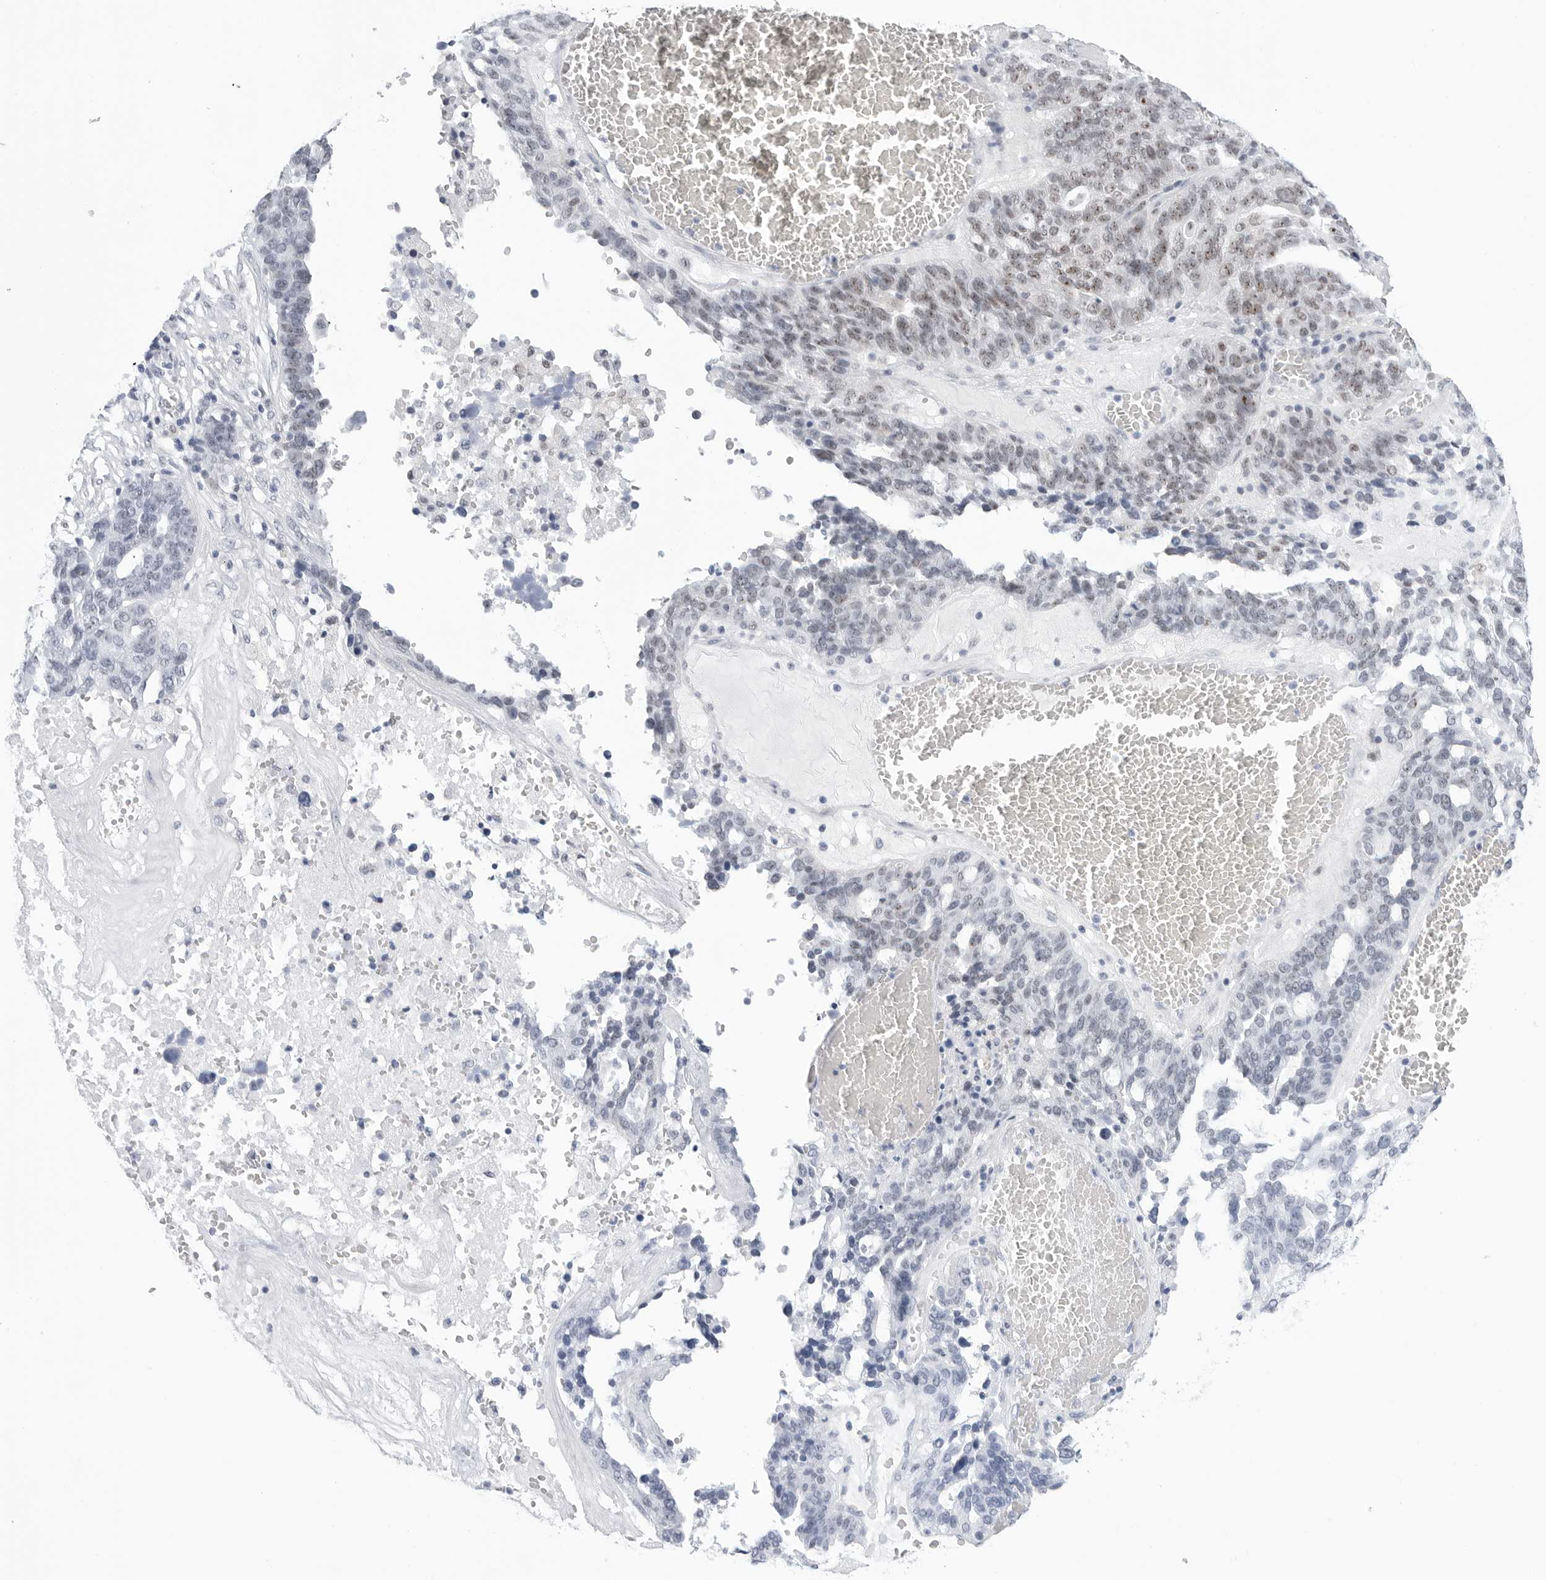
{"staining": {"intensity": "negative", "quantity": "none", "location": "none"}, "tissue": "ovarian cancer", "cell_type": "Tumor cells", "image_type": "cancer", "snomed": [{"axis": "morphology", "description": "Cystadenocarcinoma, serous, NOS"}, {"axis": "topography", "description": "Ovary"}], "caption": "There is no significant expression in tumor cells of serous cystadenocarcinoma (ovarian). (DAB immunohistochemistry, high magnification).", "gene": "C1orf162", "patient": {"sex": "female", "age": 59}}